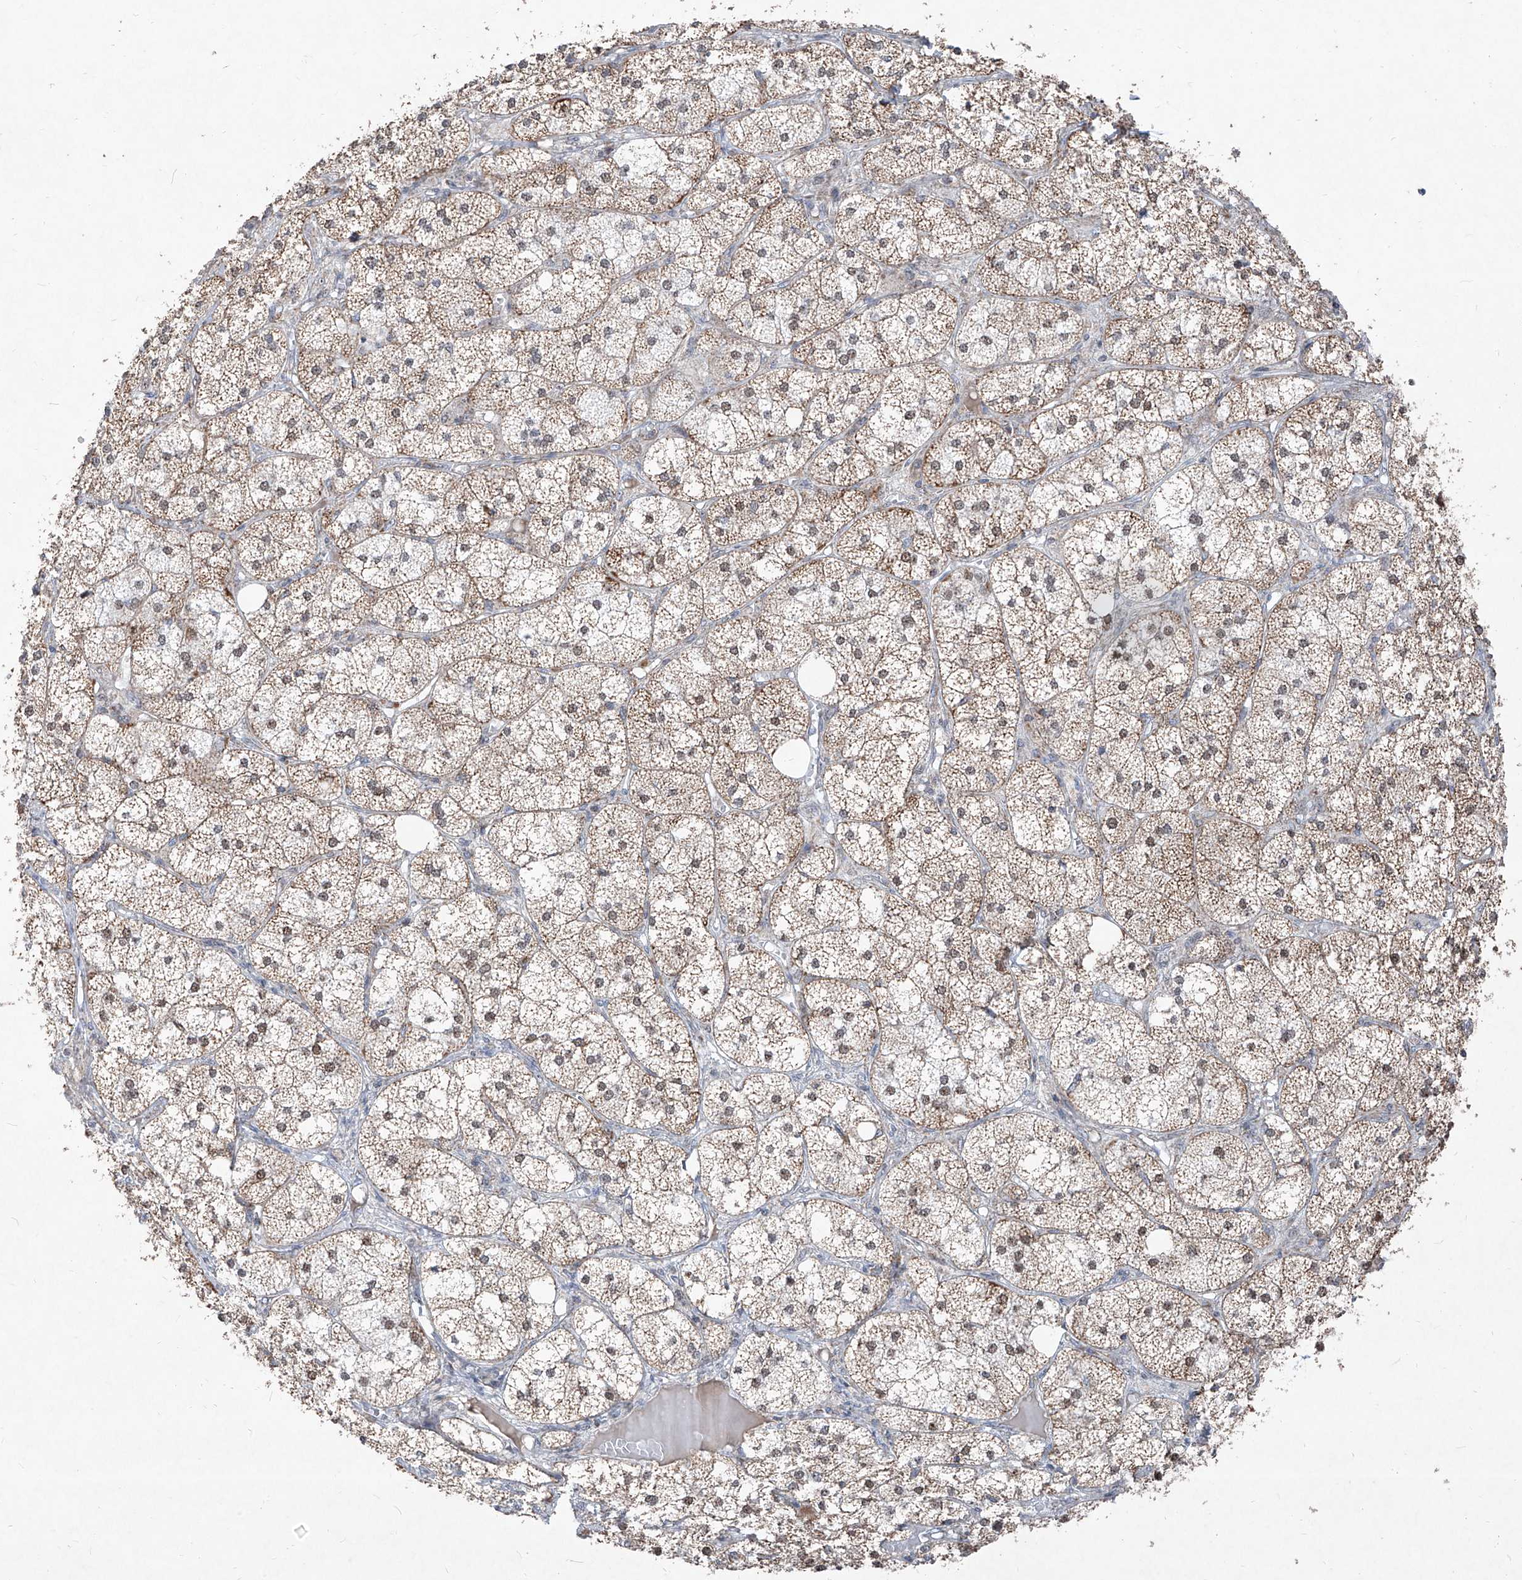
{"staining": {"intensity": "moderate", "quantity": ">75%", "location": "cytoplasmic/membranous,nuclear"}, "tissue": "adrenal gland", "cell_type": "Glandular cells", "image_type": "normal", "snomed": [{"axis": "morphology", "description": "Normal tissue, NOS"}, {"axis": "topography", "description": "Adrenal gland"}], "caption": "Adrenal gland was stained to show a protein in brown. There is medium levels of moderate cytoplasmic/membranous,nuclear positivity in about >75% of glandular cells. Nuclei are stained in blue.", "gene": "NDUFB3", "patient": {"sex": "female", "age": 61}}